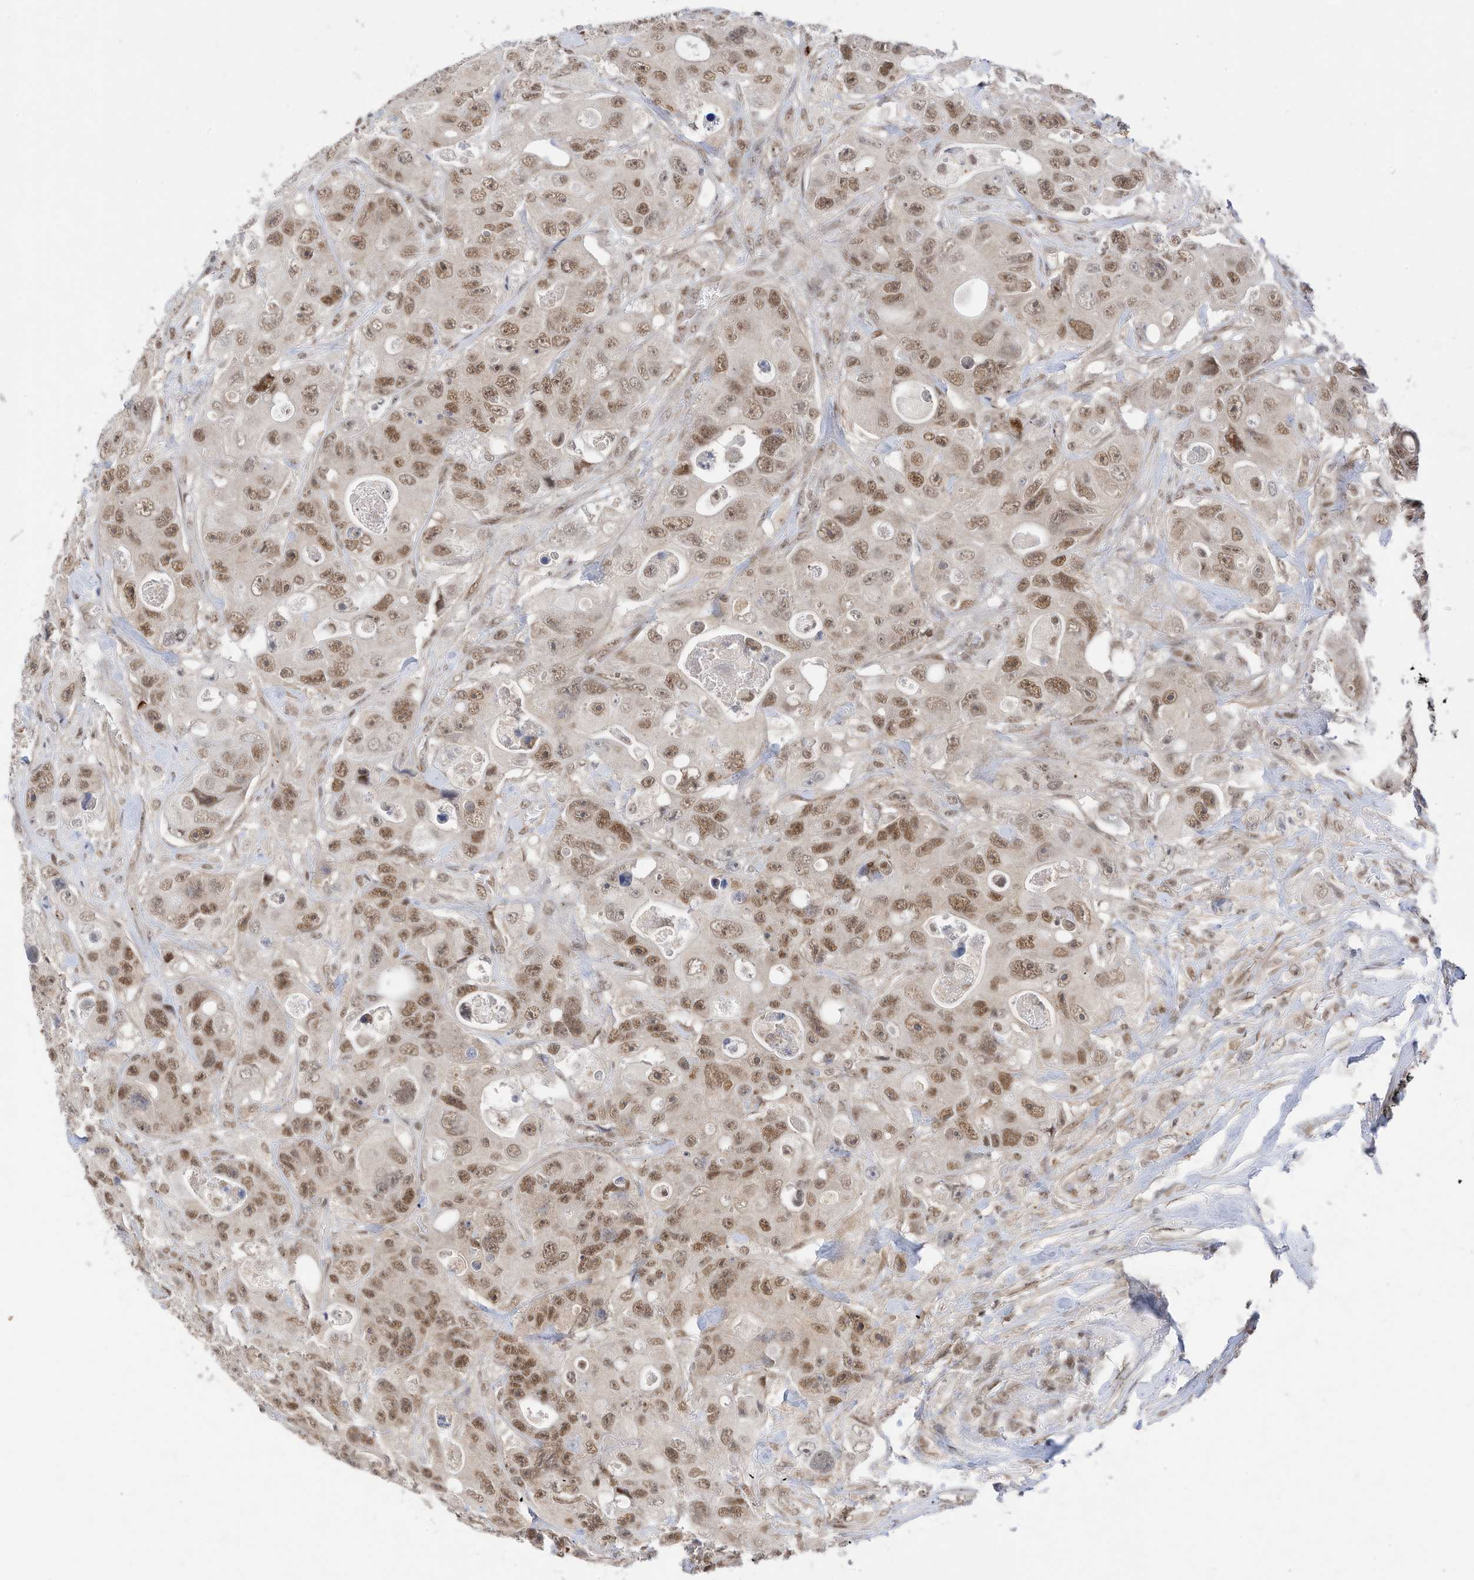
{"staining": {"intensity": "moderate", "quantity": ">75%", "location": "nuclear"}, "tissue": "colorectal cancer", "cell_type": "Tumor cells", "image_type": "cancer", "snomed": [{"axis": "morphology", "description": "Adenocarcinoma, NOS"}, {"axis": "topography", "description": "Colon"}], "caption": "Immunohistochemistry image of neoplastic tissue: human colorectal cancer stained using immunohistochemistry (IHC) reveals medium levels of moderate protein expression localized specifically in the nuclear of tumor cells, appearing as a nuclear brown color.", "gene": "OGT", "patient": {"sex": "female", "age": 46}}